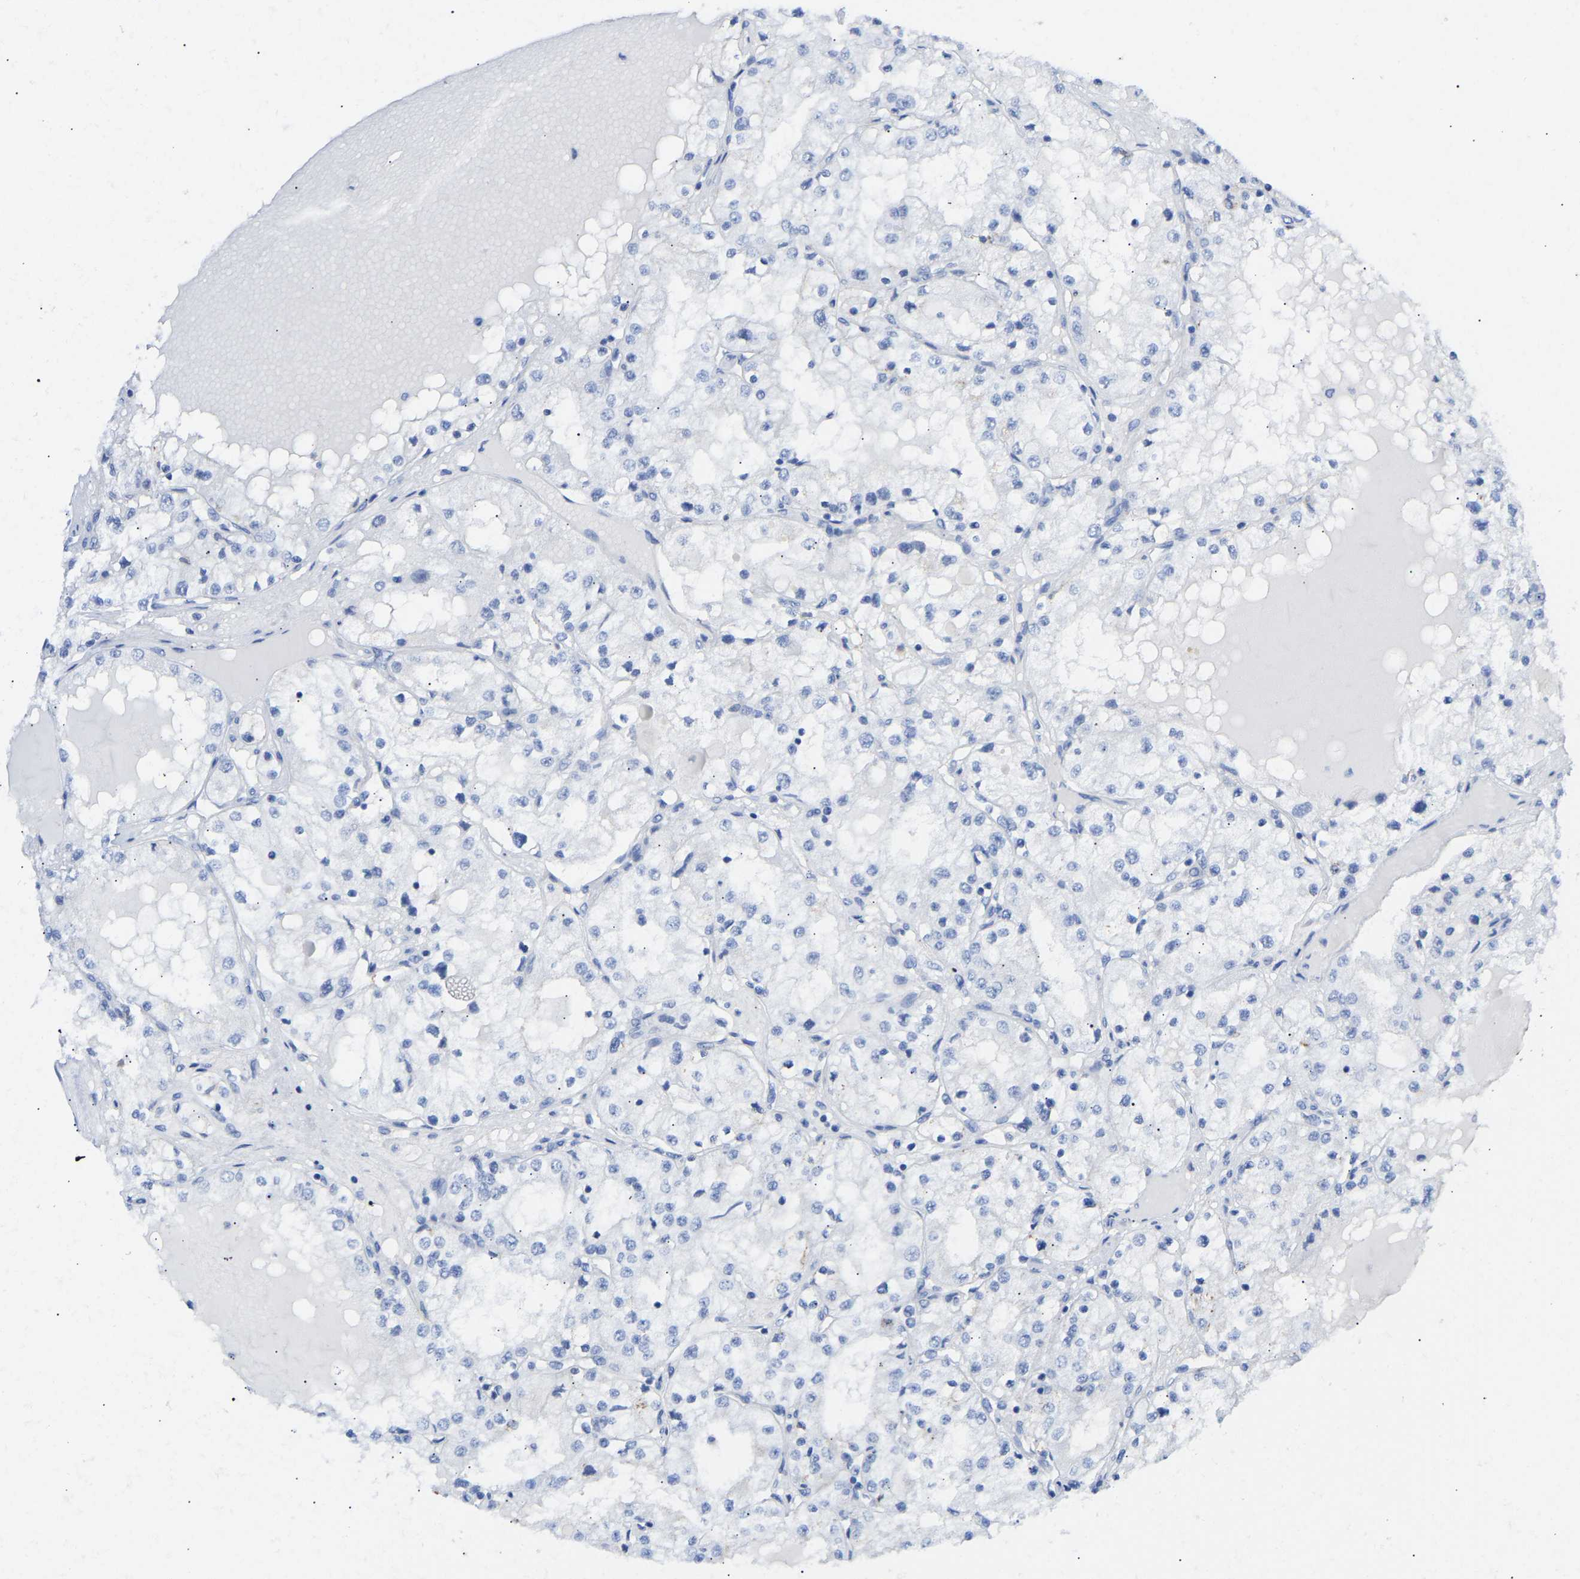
{"staining": {"intensity": "negative", "quantity": "none", "location": "none"}, "tissue": "renal cancer", "cell_type": "Tumor cells", "image_type": "cancer", "snomed": [{"axis": "morphology", "description": "Adenocarcinoma, NOS"}, {"axis": "topography", "description": "Kidney"}], "caption": "IHC micrograph of neoplastic tissue: adenocarcinoma (renal) stained with DAB (3,3'-diaminobenzidine) demonstrates no significant protein positivity in tumor cells. Brightfield microscopy of immunohistochemistry stained with DAB (3,3'-diaminobenzidine) (brown) and hematoxylin (blue), captured at high magnification.", "gene": "AMPH", "patient": {"sex": "male", "age": 68}}